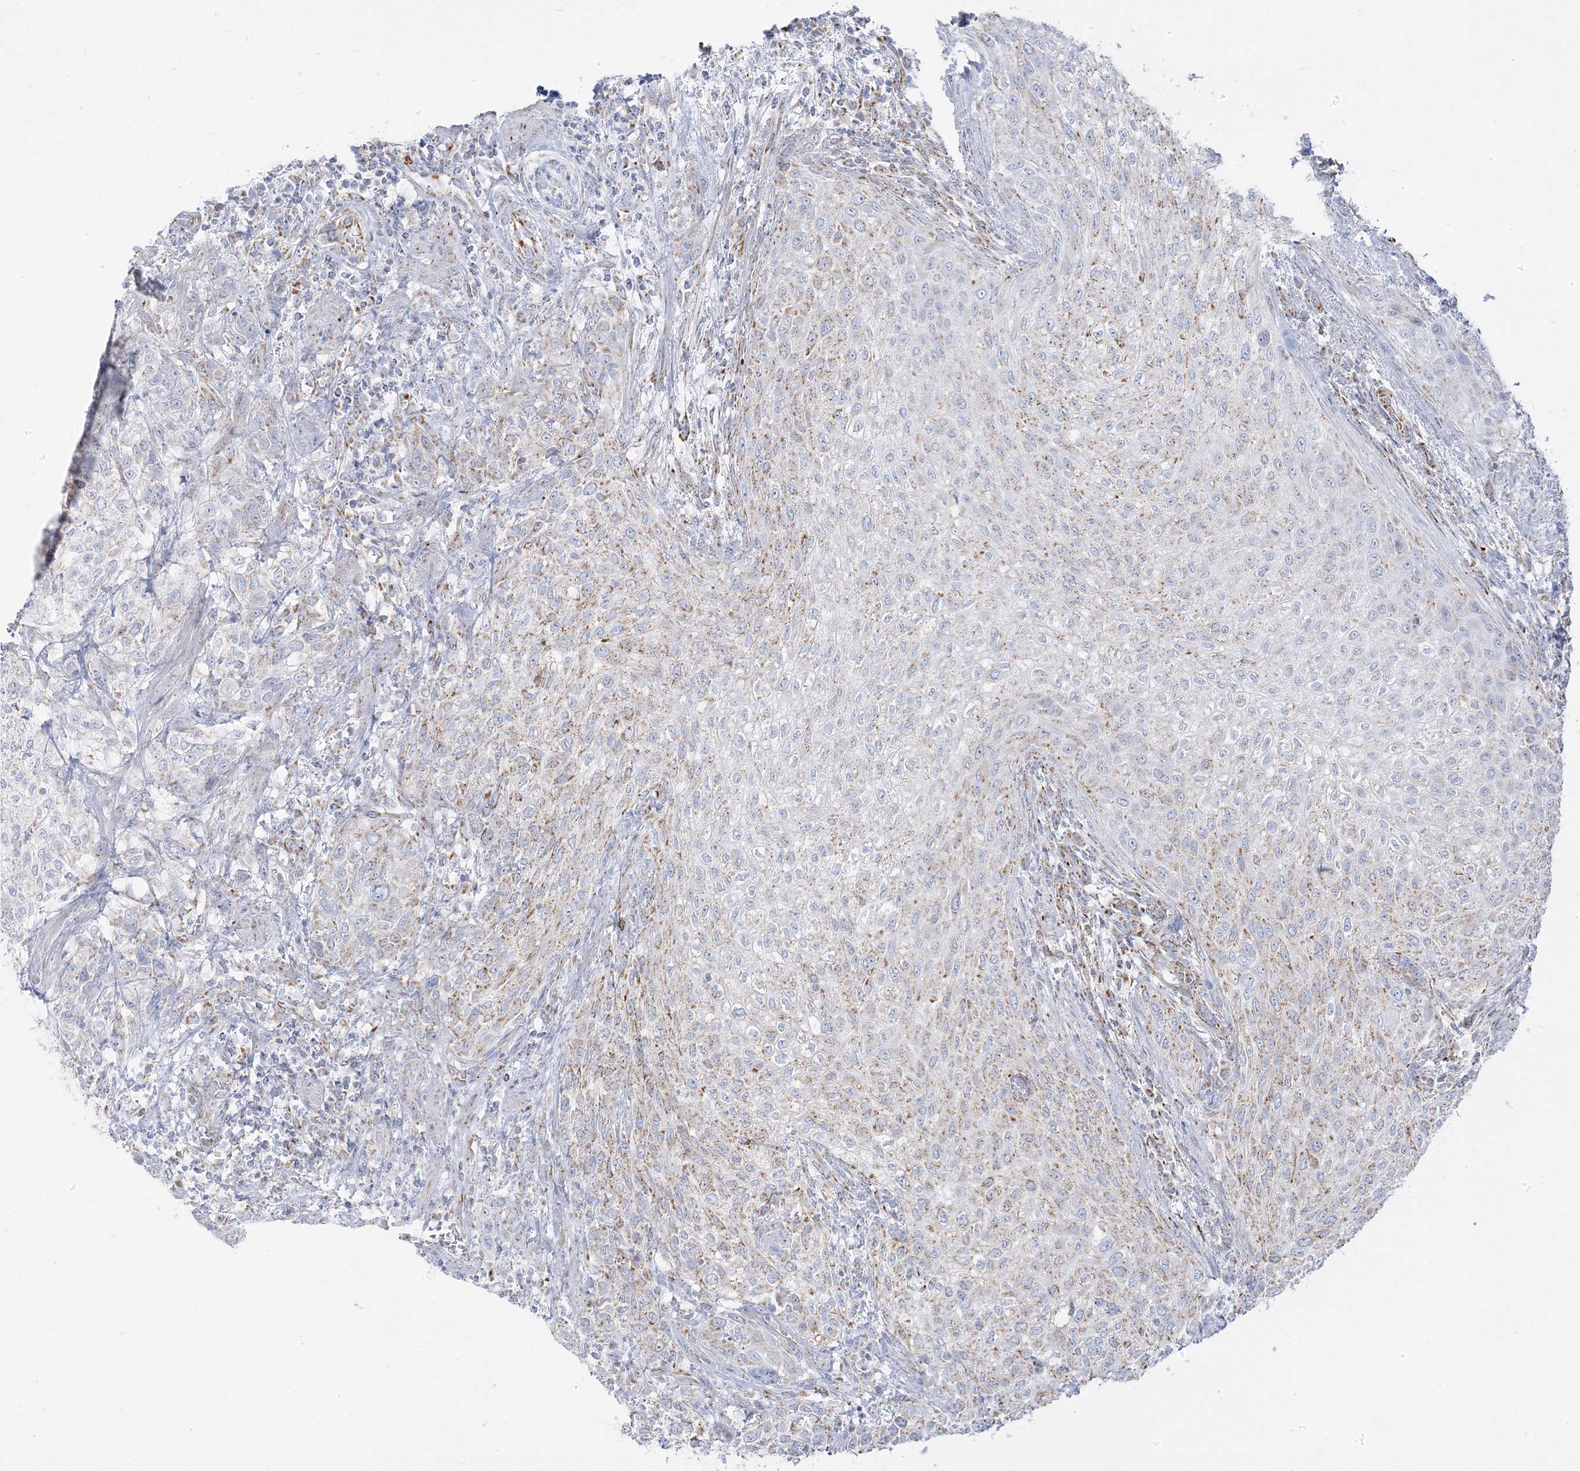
{"staining": {"intensity": "moderate", "quantity": "25%-75%", "location": "cytoplasmic/membranous"}, "tissue": "urothelial cancer", "cell_type": "Tumor cells", "image_type": "cancer", "snomed": [{"axis": "morphology", "description": "Urothelial carcinoma, High grade"}, {"axis": "topography", "description": "Urinary bladder"}], "caption": "Urothelial carcinoma (high-grade) stained with DAB (3,3'-diaminobenzidine) immunohistochemistry (IHC) shows medium levels of moderate cytoplasmic/membranous expression in about 25%-75% of tumor cells.", "gene": "PCCB", "patient": {"sex": "male", "age": 35}}